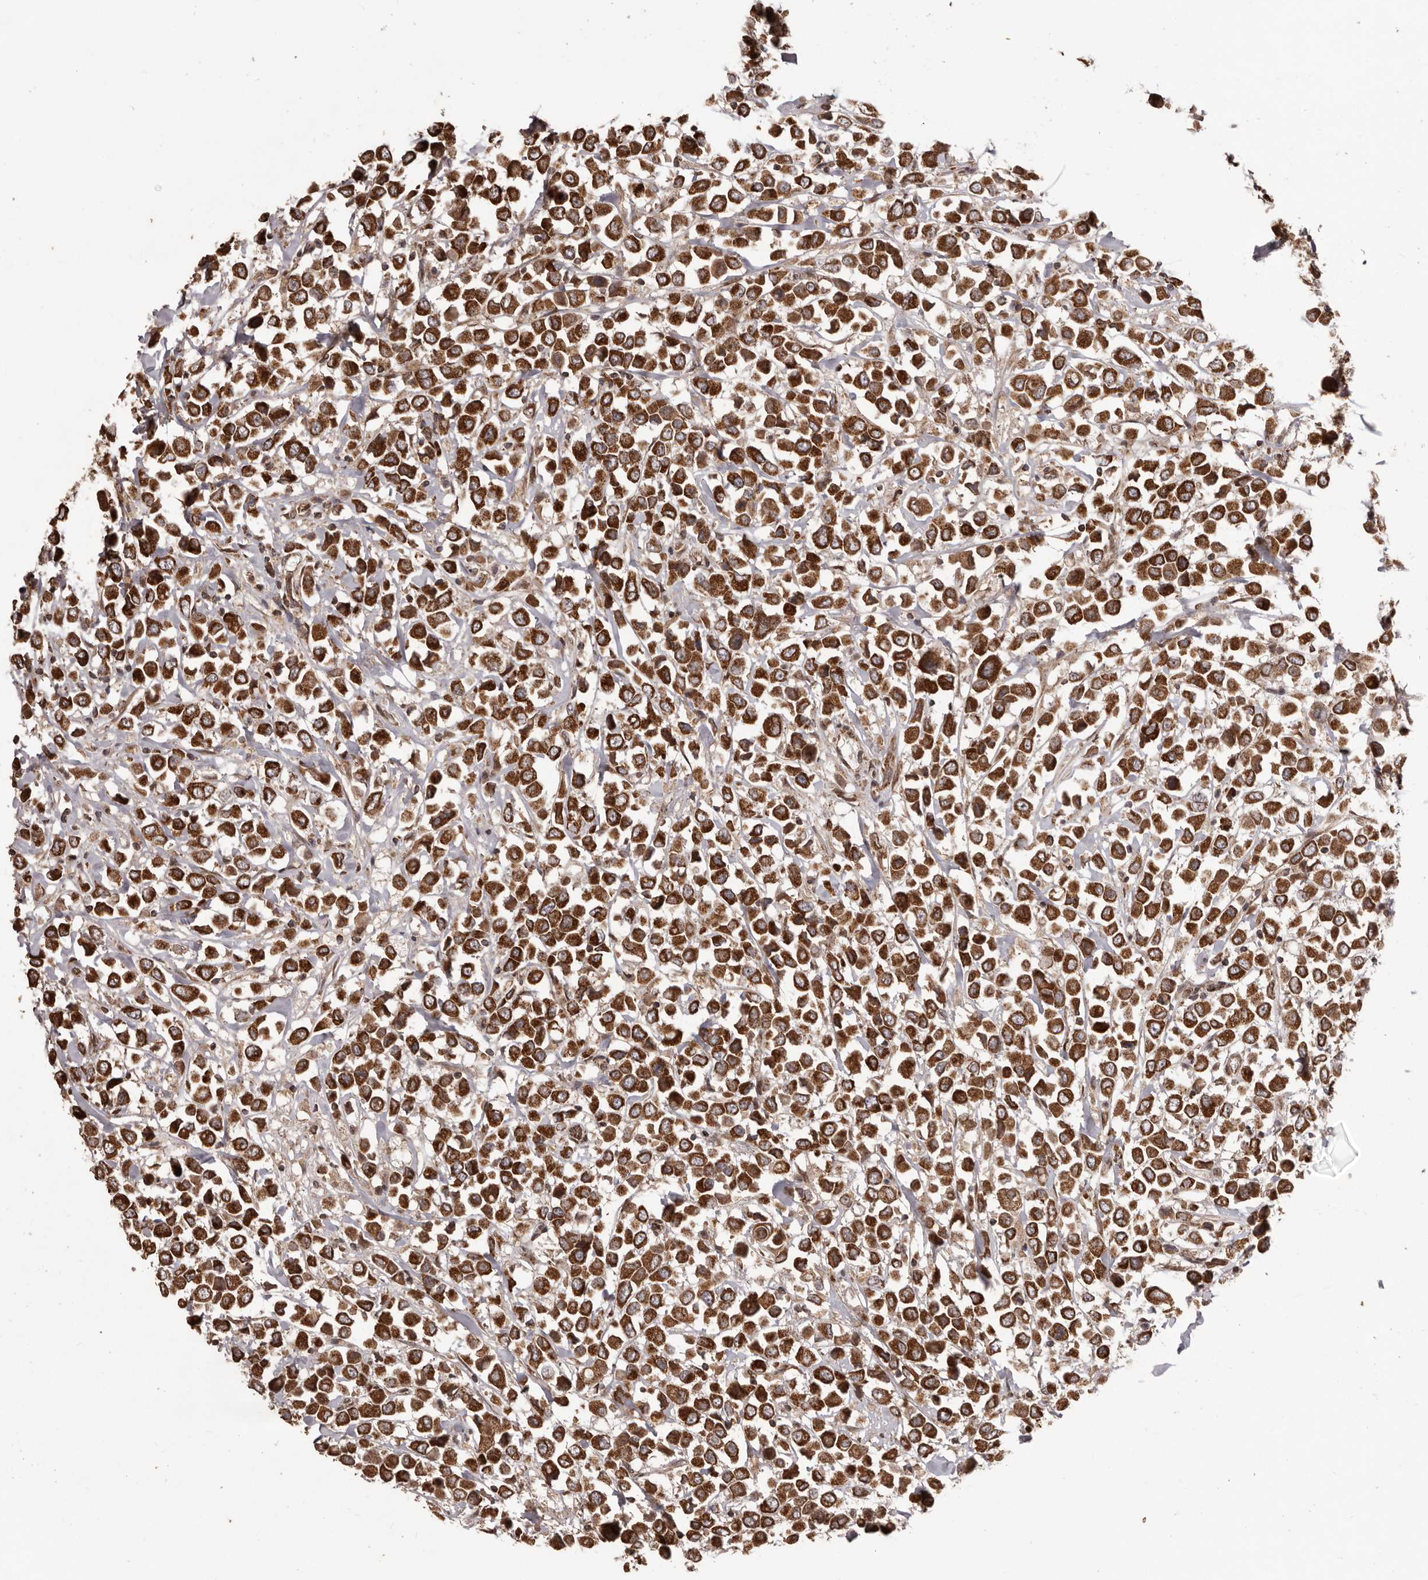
{"staining": {"intensity": "strong", "quantity": ">75%", "location": "cytoplasmic/membranous"}, "tissue": "breast cancer", "cell_type": "Tumor cells", "image_type": "cancer", "snomed": [{"axis": "morphology", "description": "Duct carcinoma"}, {"axis": "topography", "description": "Breast"}], "caption": "A high-resolution micrograph shows immunohistochemistry staining of breast cancer (intraductal carcinoma), which displays strong cytoplasmic/membranous expression in approximately >75% of tumor cells.", "gene": "CHRM2", "patient": {"sex": "female", "age": 61}}